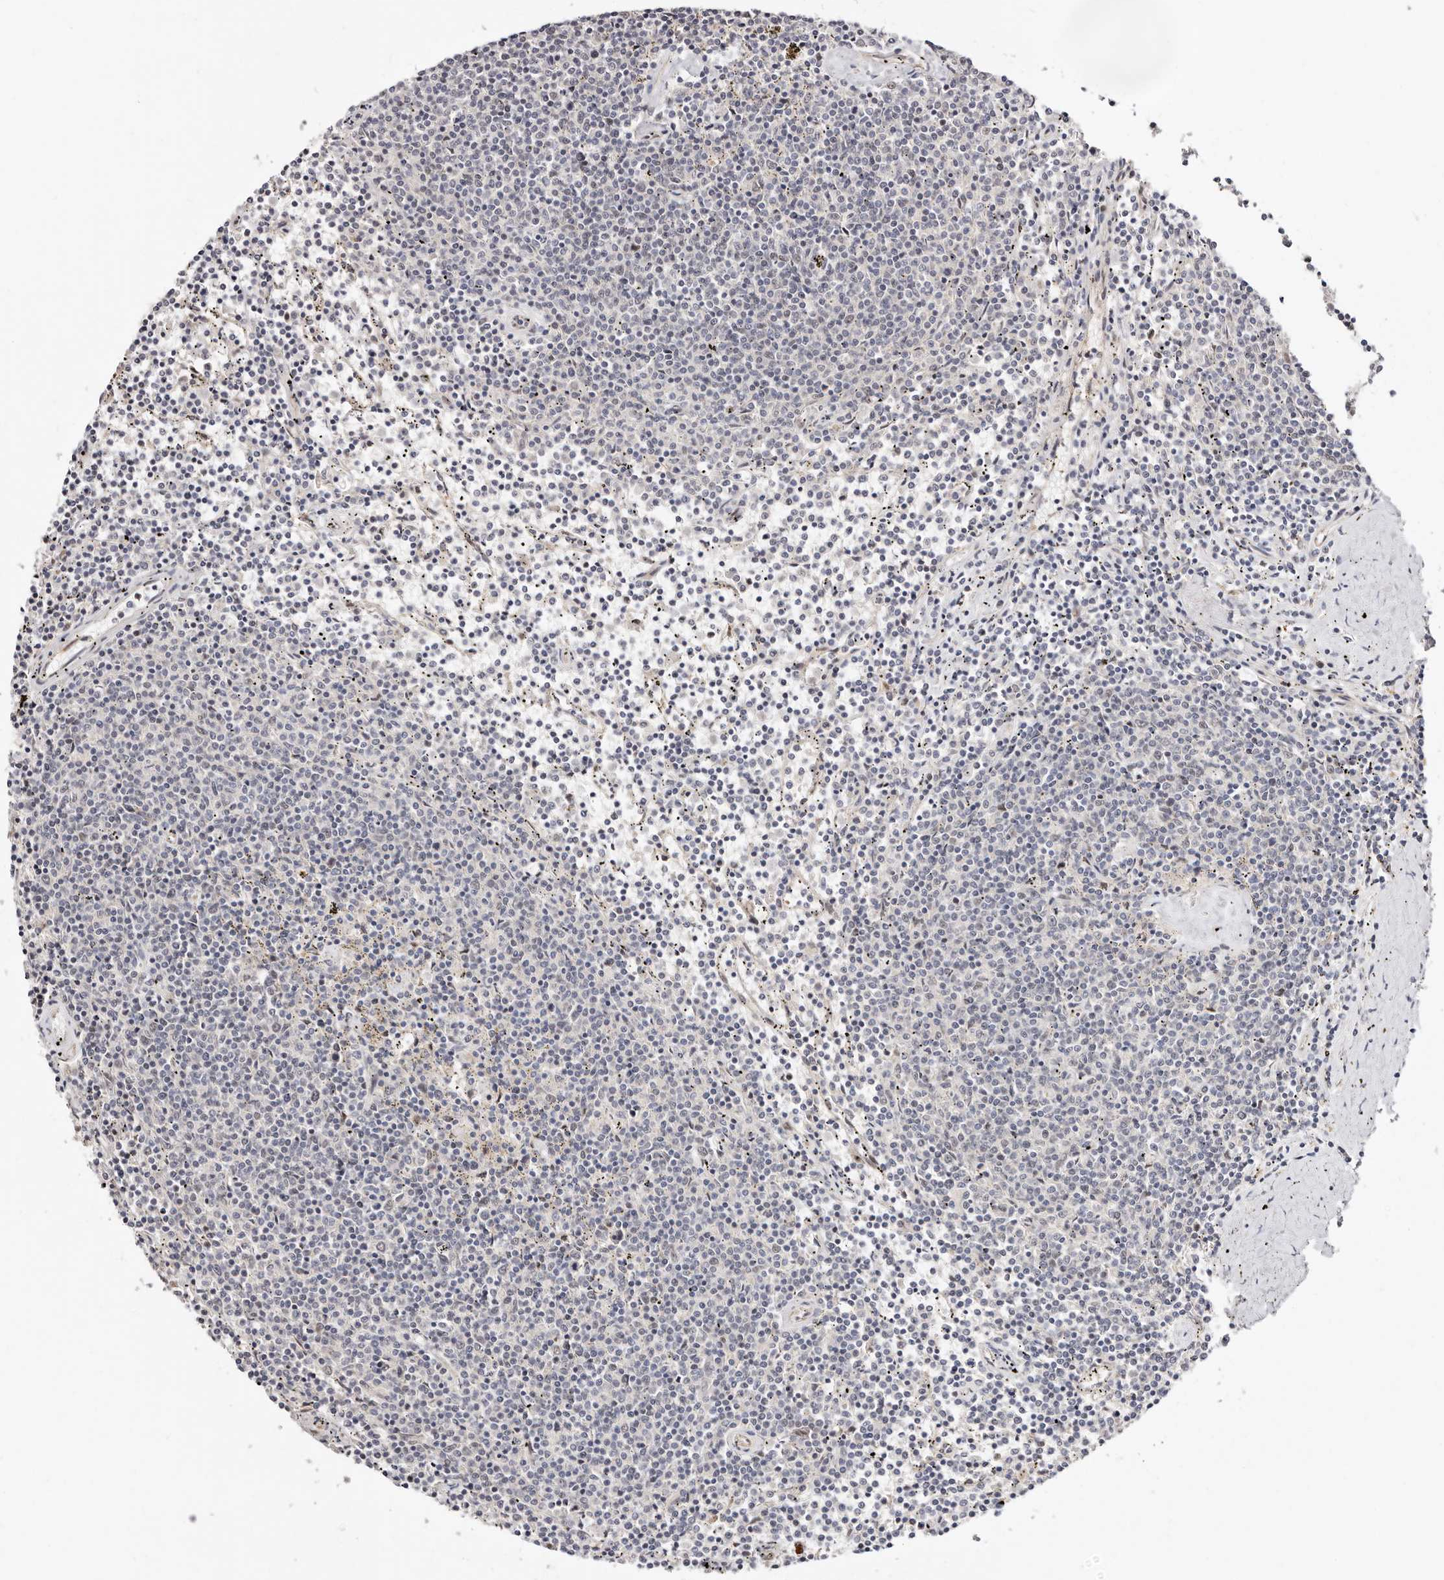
{"staining": {"intensity": "negative", "quantity": "none", "location": "none"}, "tissue": "lymphoma", "cell_type": "Tumor cells", "image_type": "cancer", "snomed": [{"axis": "morphology", "description": "Malignant lymphoma, non-Hodgkin's type, Low grade"}, {"axis": "topography", "description": "Spleen"}], "caption": "This is an IHC micrograph of low-grade malignant lymphoma, non-Hodgkin's type. There is no positivity in tumor cells.", "gene": "ODF2L", "patient": {"sex": "female", "age": 50}}